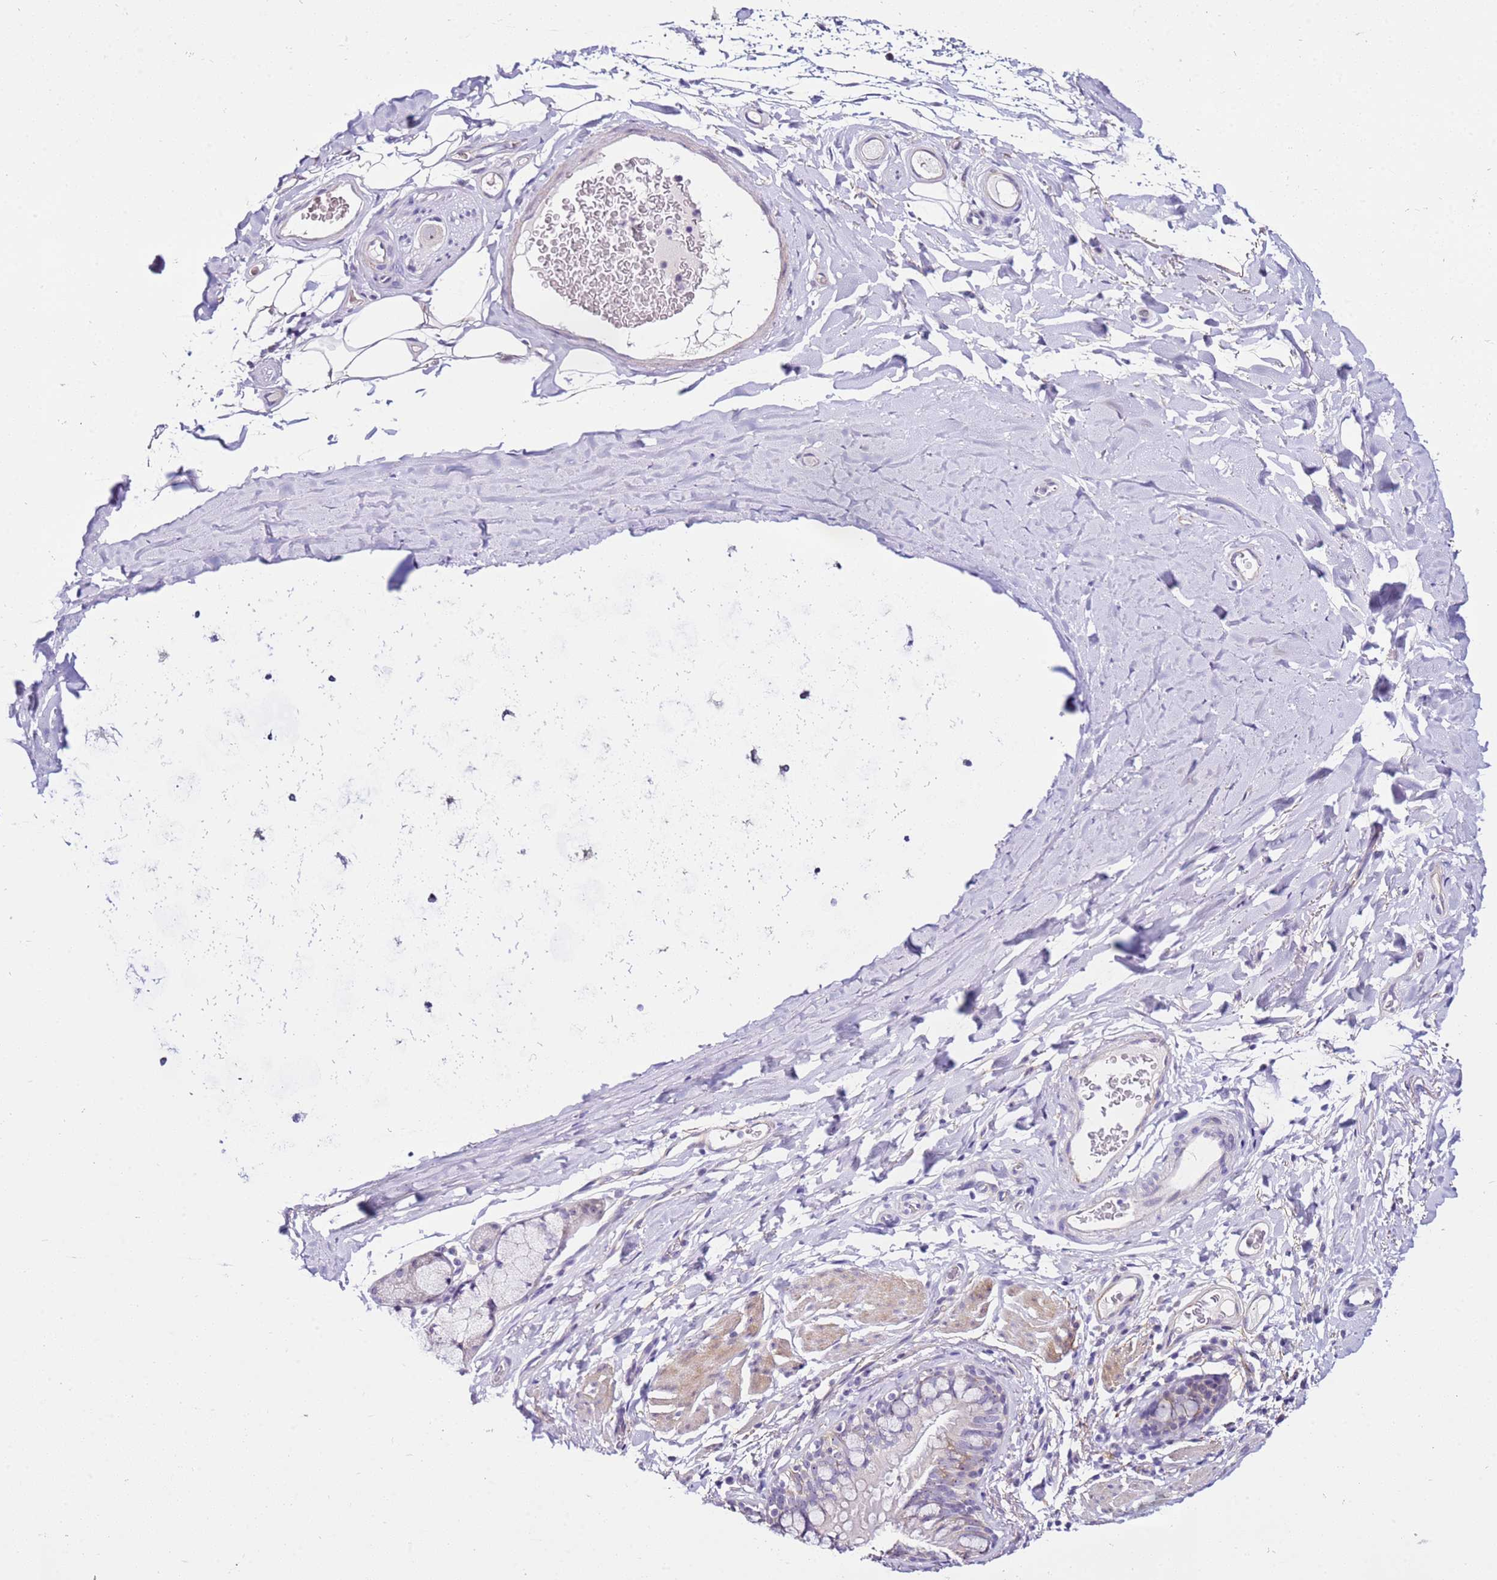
{"staining": {"intensity": "negative", "quantity": "none", "location": "none"}, "tissue": "bronchus", "cell_type": "Respiratory epithelial cells", "image_type": "normal", "snomed": [{"axis": "morphology", "description": "Normal tissue, NOS"}, {"axis": "topography", "description": "Cartilage tissue"}, {"axis": "topography", "description": "Bronchus"}], "caption": "Immunohistochemistry of benign human bronchus exhibits no expression in respiratory epithelial cells.", "gene": "HGD", "patient": {"sex": "female", "age": 36}}